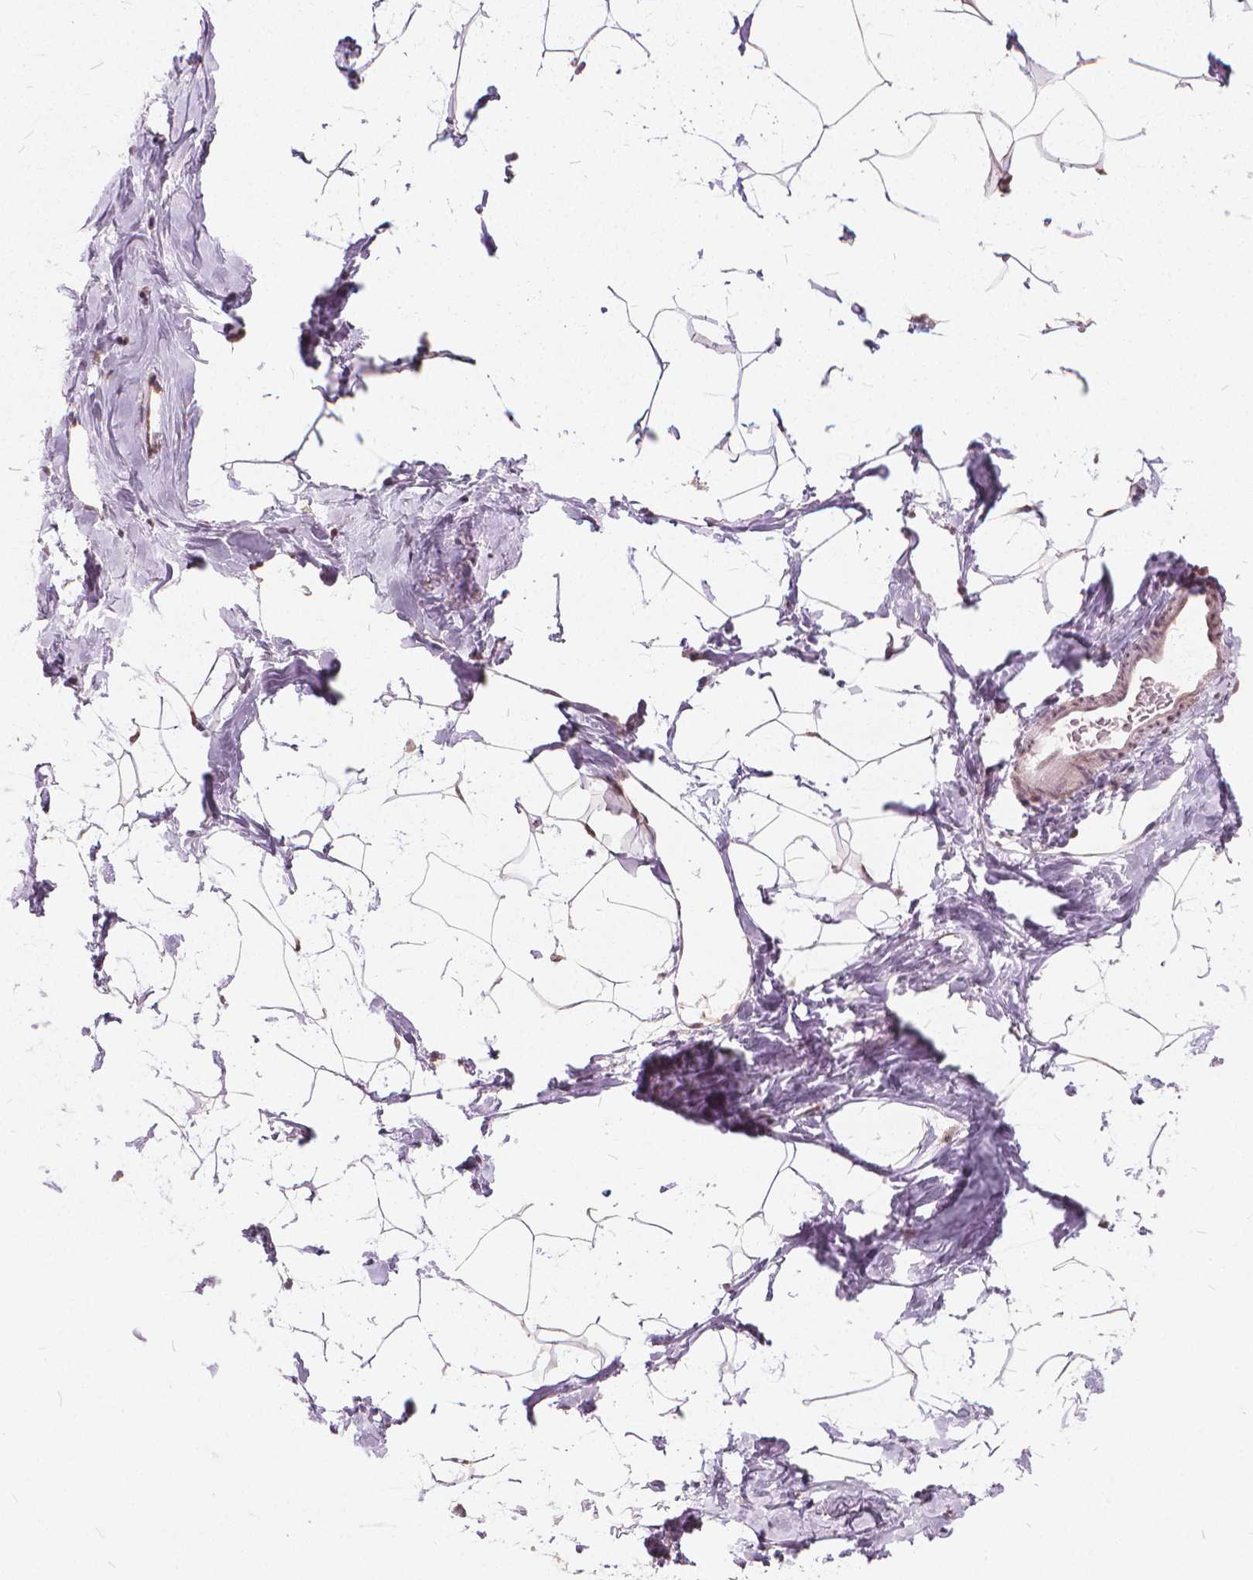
{"staining": {"intensity": "negative", "quantity": "none", "location": "none"}, "tissue": "breast", "cell_type": "Adipocytes", "image_type": "normal", "snomed": [{"axis": "morphology", "description": "Normal tissue, NOS"}, {"axis": "topography", "description": "Breast"}], "caption": "The histopathology image demonstrates no staining of adipocytes in normal breast.", "gene": "STAT5B", "patient": {"sex": "female", "age": 32}}